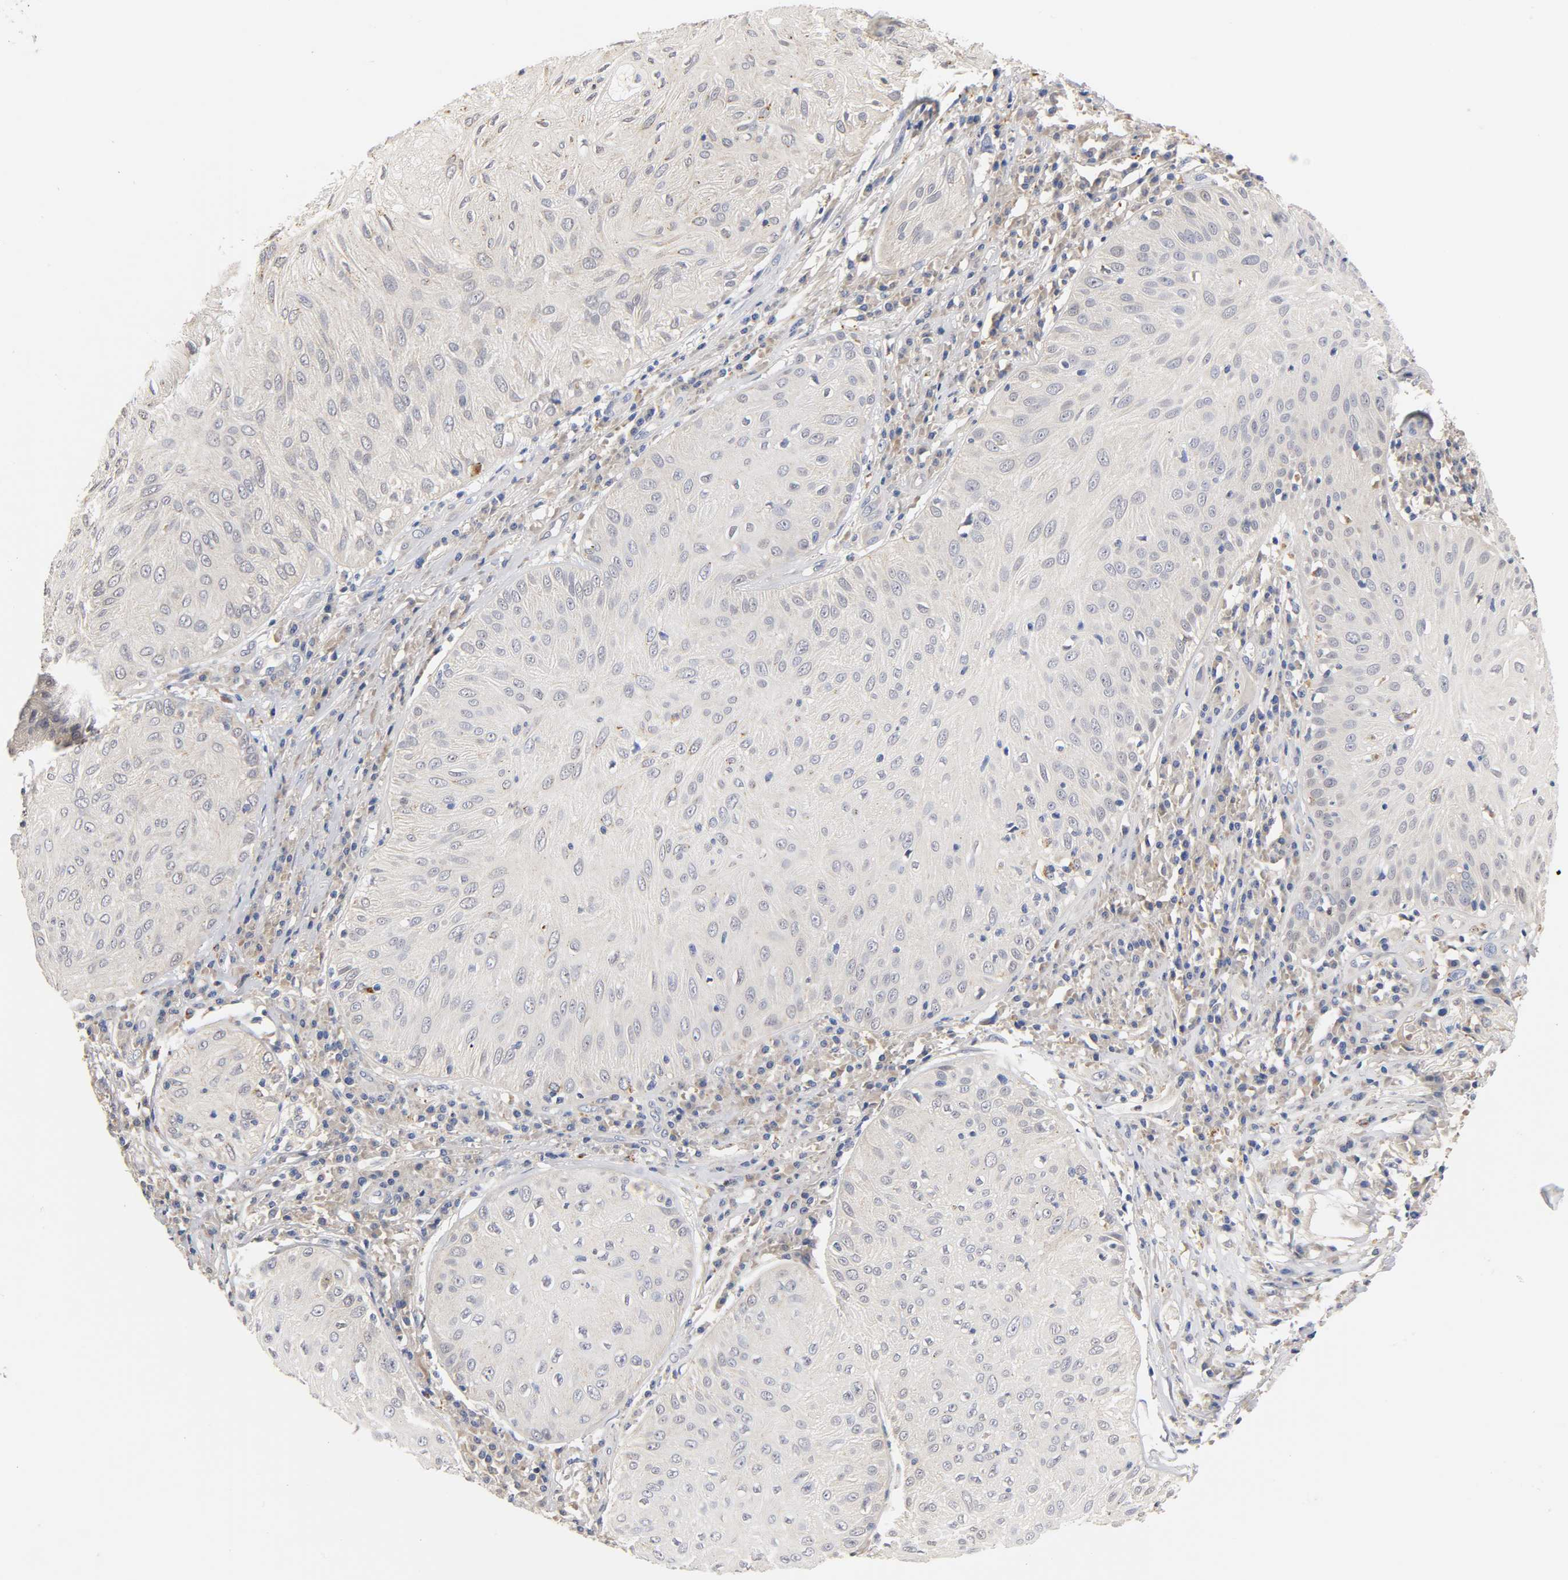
{"staining": {"intensity": "weak", "quantity": "<25%", "location": "cytoplasmic/membranous"}, "tissue": "skin cancer", "cell_type": "Tumor cells", "image_type": "cancer", "snomed": [{"axis": "morphology", "description": "Squamous cell carcinoma, NOS"}, {"axis": "topography", "description": "Skin"}], "caption": "Tumor cells are negative for protein expression in human skin squamous cell carcinoma.", "gene": "SEMA5A", "patient": {"sex": "male", "age": 65}}